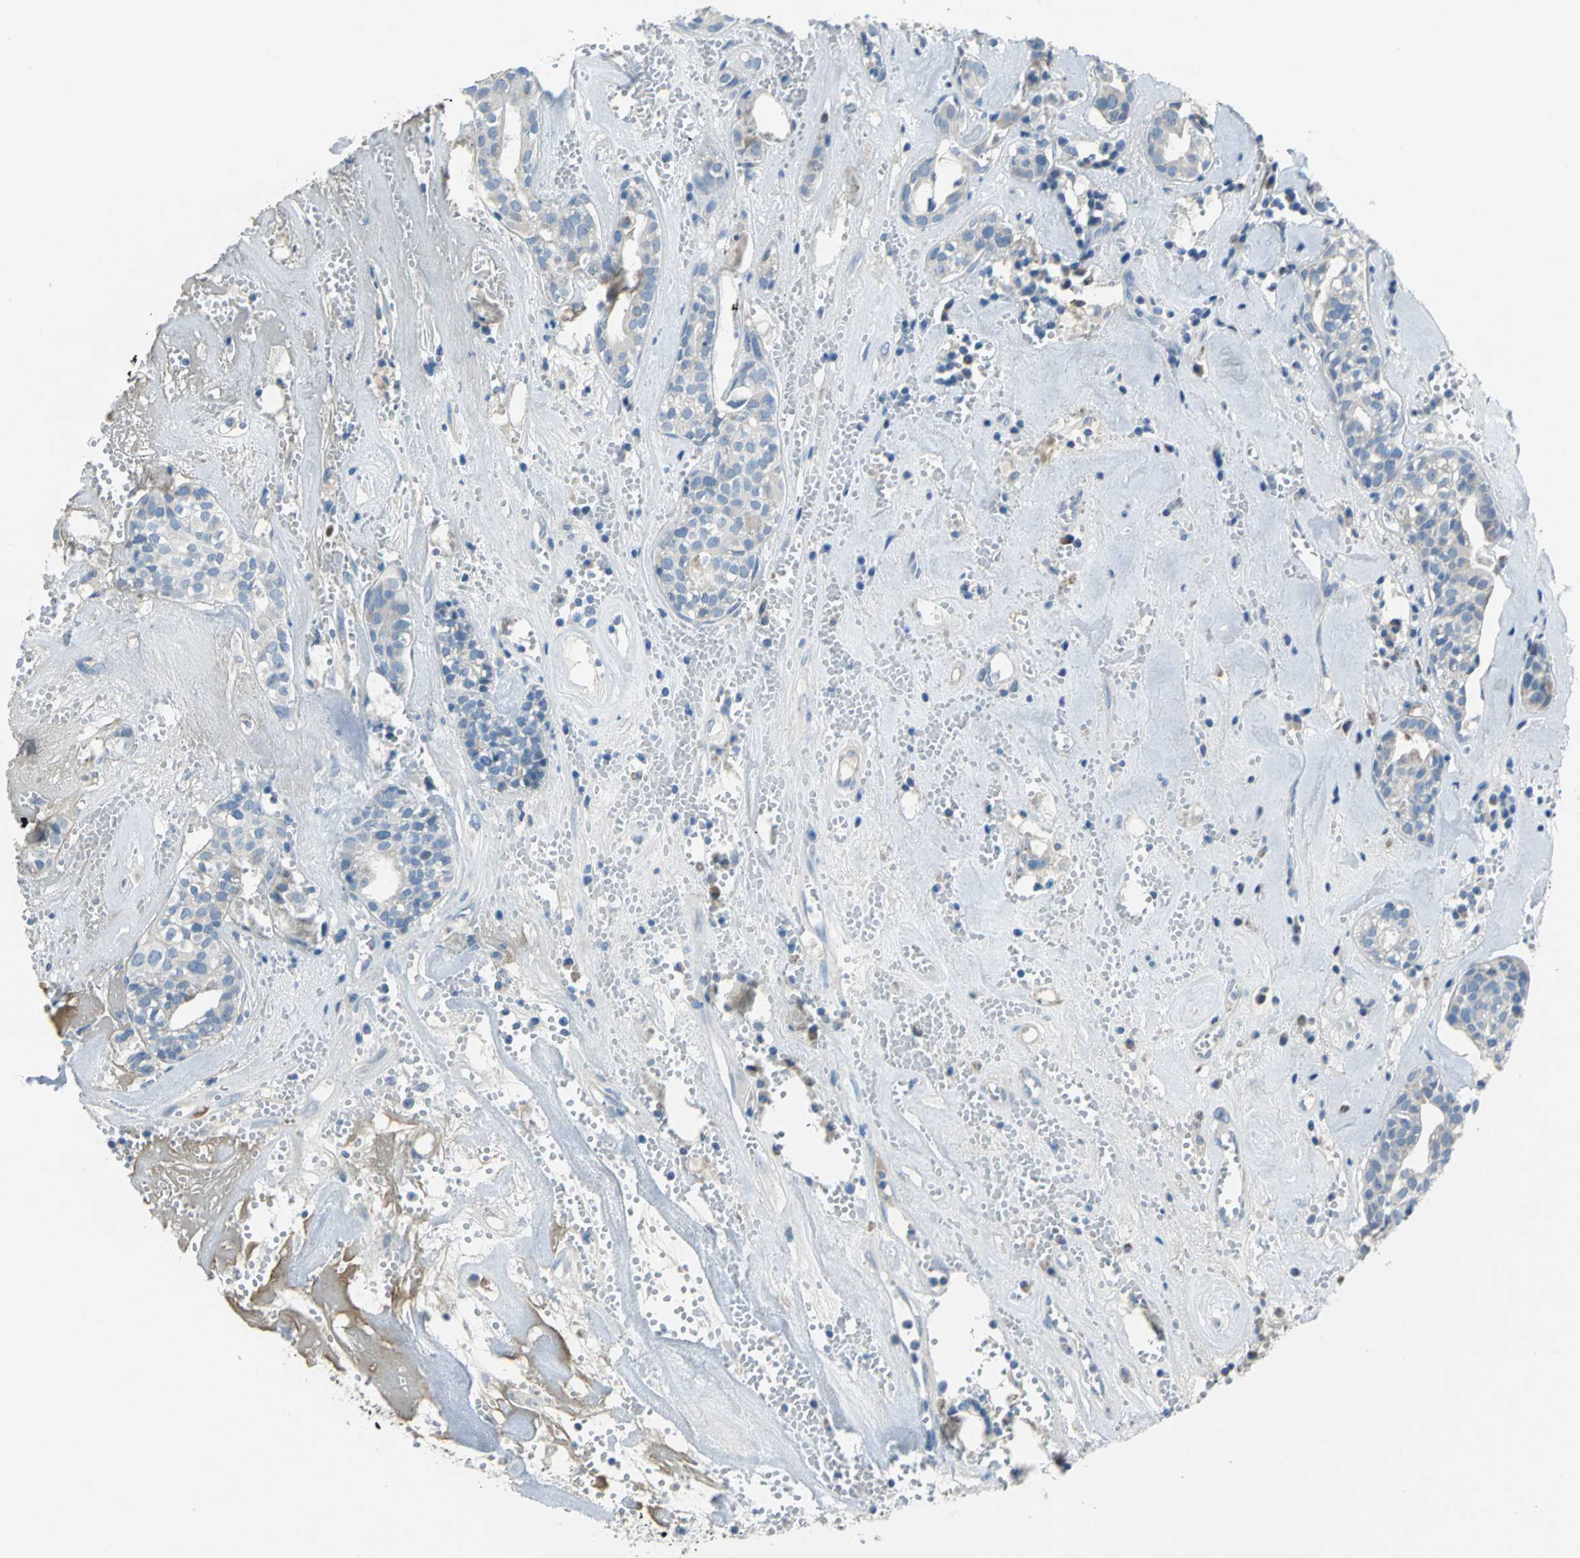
{"staining": {"intensity": "negative", "quantity": "none", "location": "none"}, "tissue": "head and neck cancer", "cell_type": "Tumor cells", "image_type": "cancer", "snomed": [{"axis": "morphology", "description": "Adenocarcinoma, NOS"}, {"axis": "topography", "description": "Salivary gland"}, {"axis": "topography", "description": "Head-Neck"}], "caption": "The histopathology image exhibits no staining of tumor cells in adenocarcinoma (head and neck).", "gene": "ALOX15", "patient": {"sex": "female", "age": 65}}